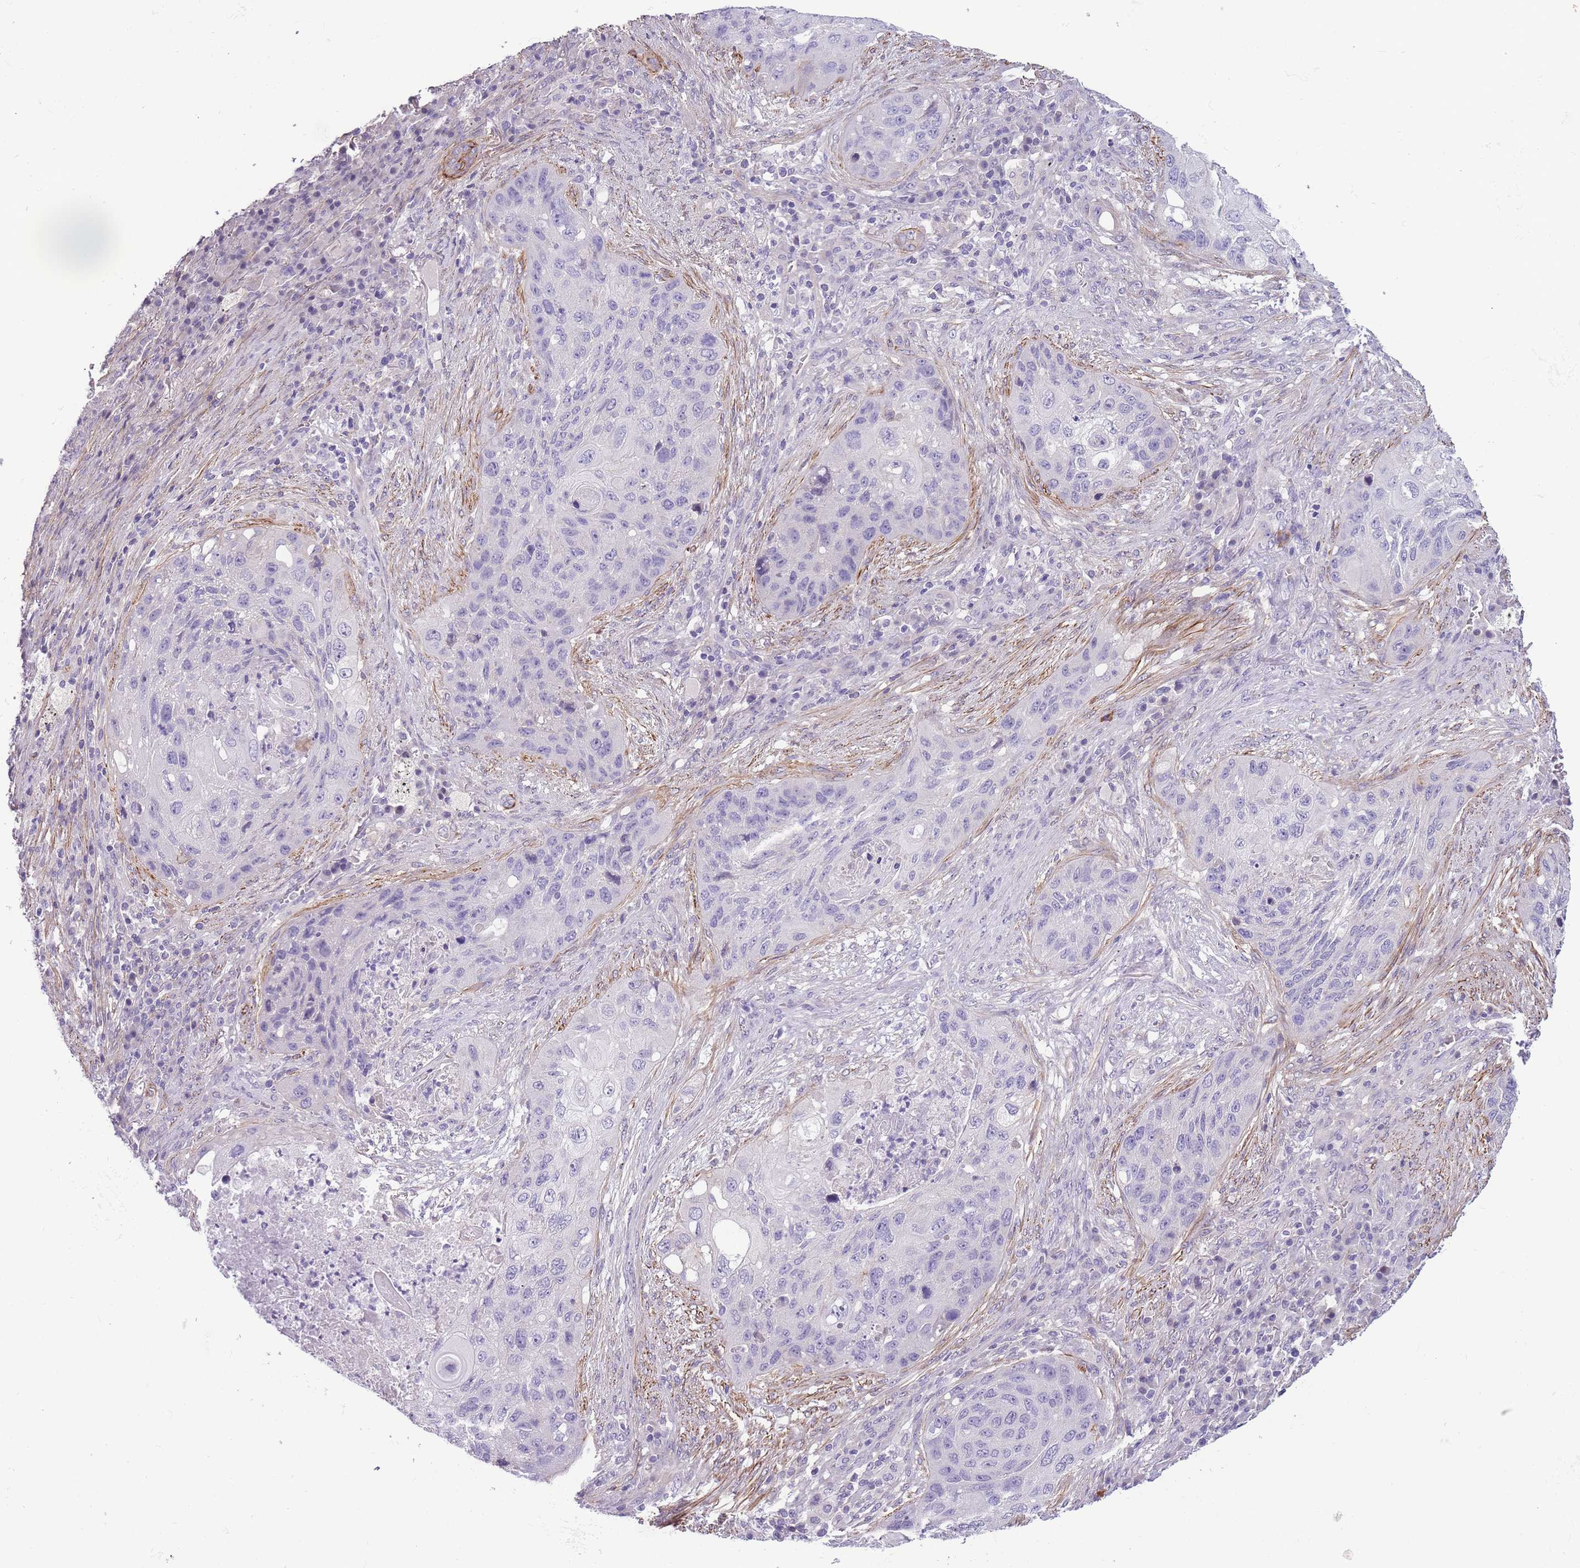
{"staining": {"intensity": "negative", "quantity": "none", "location": "none"}, "tissue": "lung cancer", "cell_type": "Tumor cells", "image_type": "cancer", "snomed": [{"axis": "morphology", "description": "Squamous cell carcinoma, NOS"}, {"axis": "topography", "description": "Lung"}], "caption": "Immunohistochemistry (IHC) image of neoplastic tissue: human lung cancer (squamous cell carcinoma) stained with DAB (3,3'-diaminobenzidine) shows no significant protein expression in tumor cells.", "gene": "FAM124A", "patient": {"sex": "female", "age": 63}}